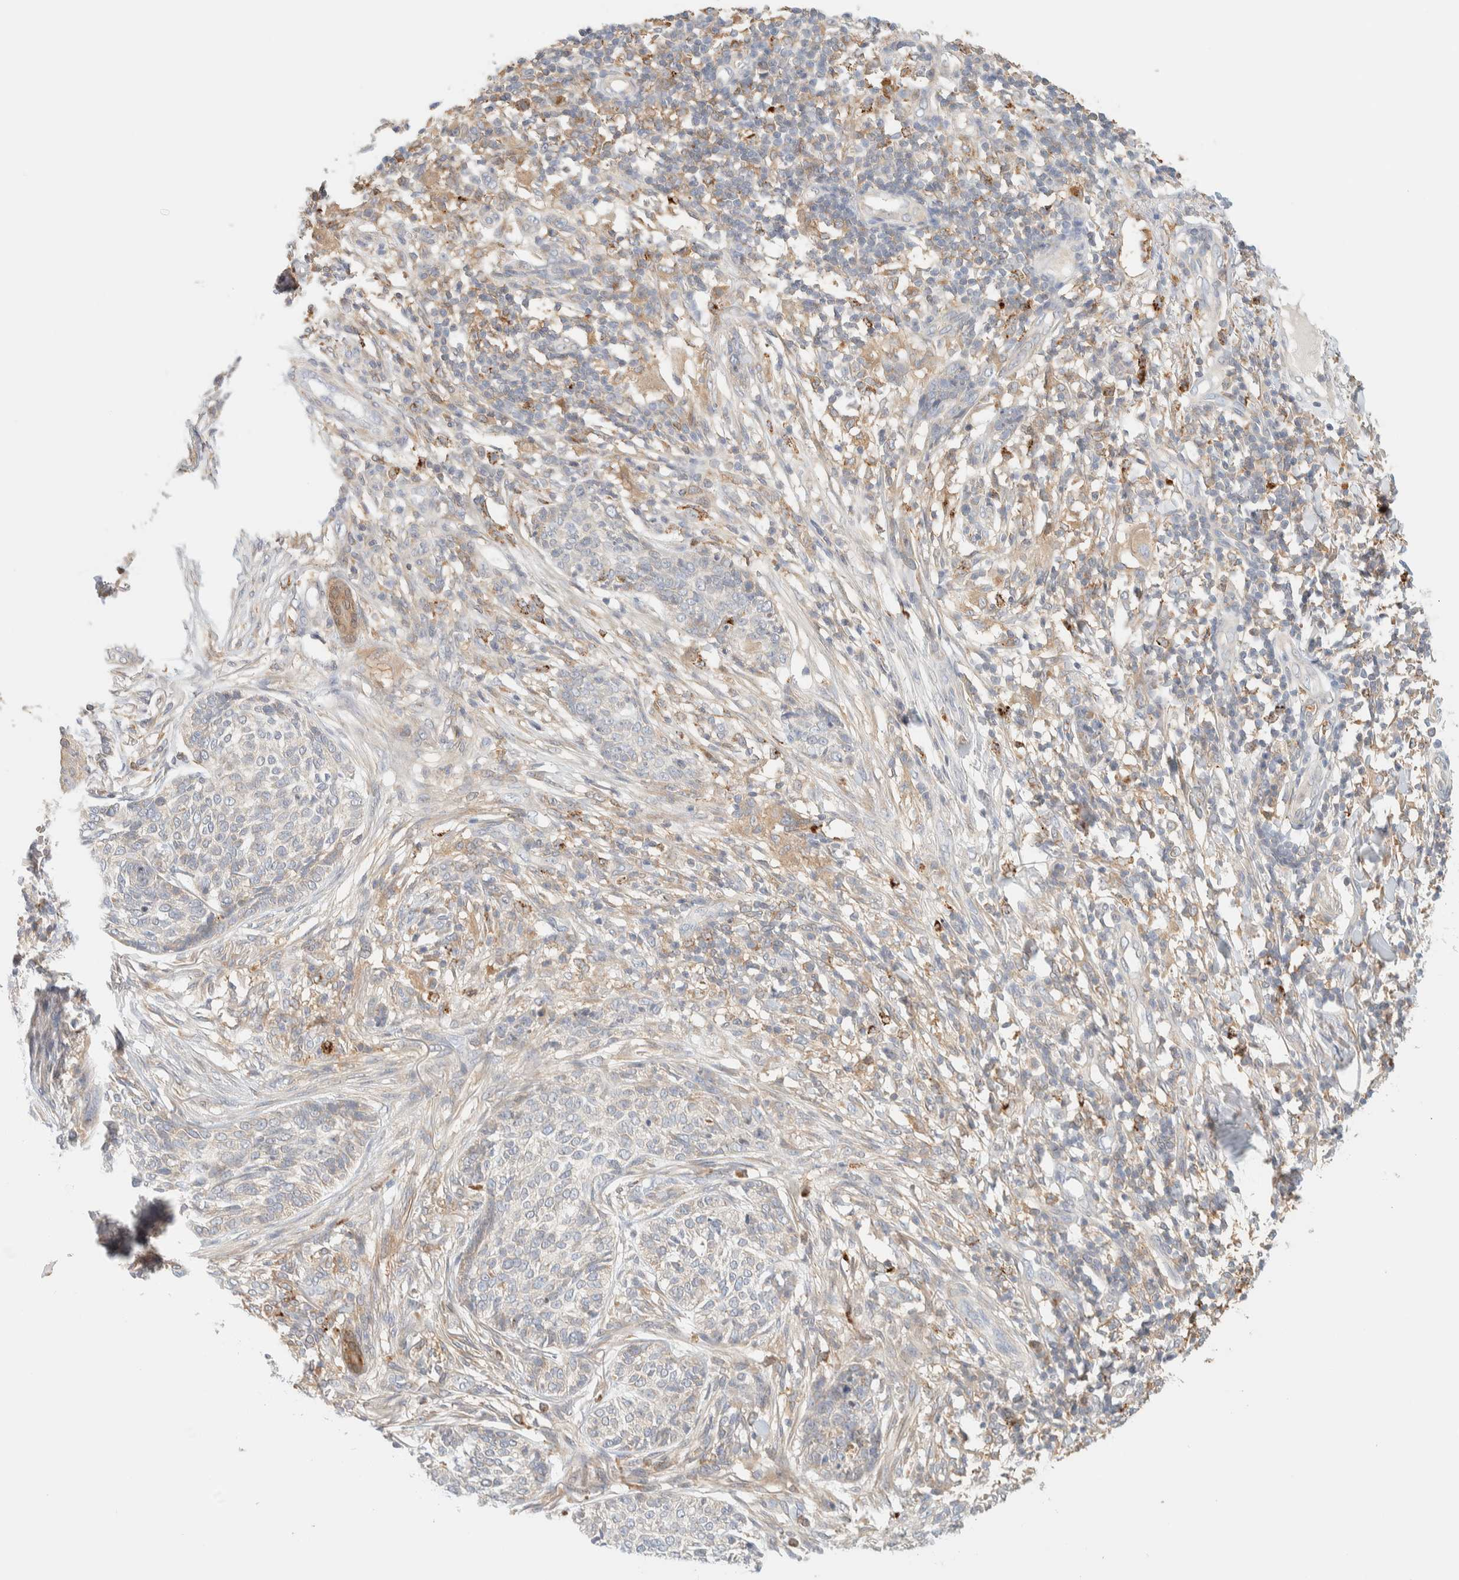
{"staining": {"intensity": "negative", "quantity": "none", "location": "none"}, "tissue": "skin cancer", "cell_type": "Tumor cells", "image_type": "cancer", "snomed": [{"axis": "morphology", "description": "Basal cell carcinoma"}, {"axis": "topography", "description": "Skin"}], "caption": "Tumor cells are negative for brown protein staining in skin basal cell carcinoma.", "gene": "NT5C", "patient": {"sex": "female", "age": 64}}